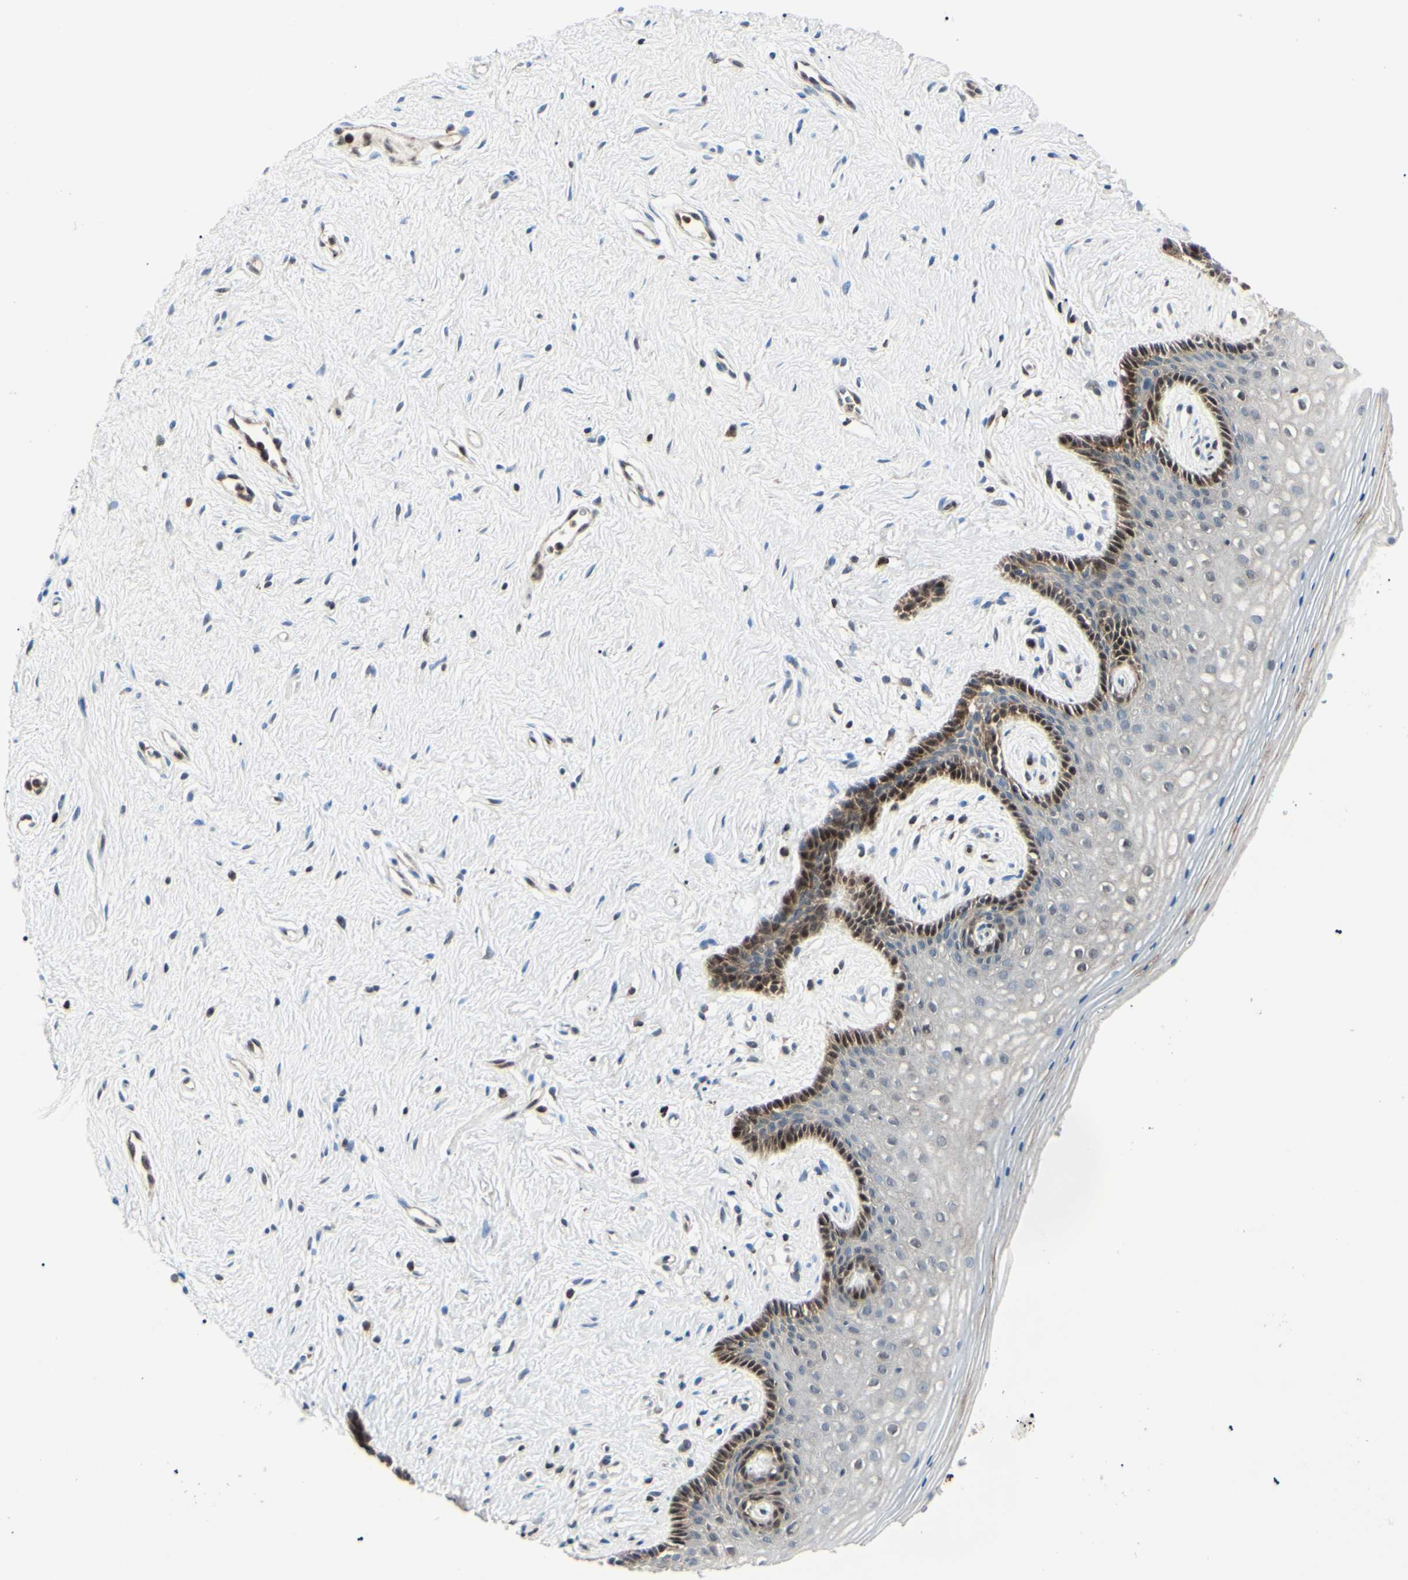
{"staining": {"intensity": "moderate", "quantity": "<25%", "location": "cytoplasmic/membranous,nuclear"}, "tissue": "vagina", "cell_type": "Squamous epithelial cells", "image_type": "normal", "snomed": [{"axis": "morphology", "description": "Normal tissue, NOS"}, {"axis": "topography", "description": "Vagina"}], "caption": "Immunohistochemical staining of normal vagina reveals moderate cytoplasmic/membranous,nuclear protein positivity in about <25% of squamous epithelial cells. Nuclei are stained in blue.", "gene": "PGK1", "patient": {"sex": "female", "age": 44}}